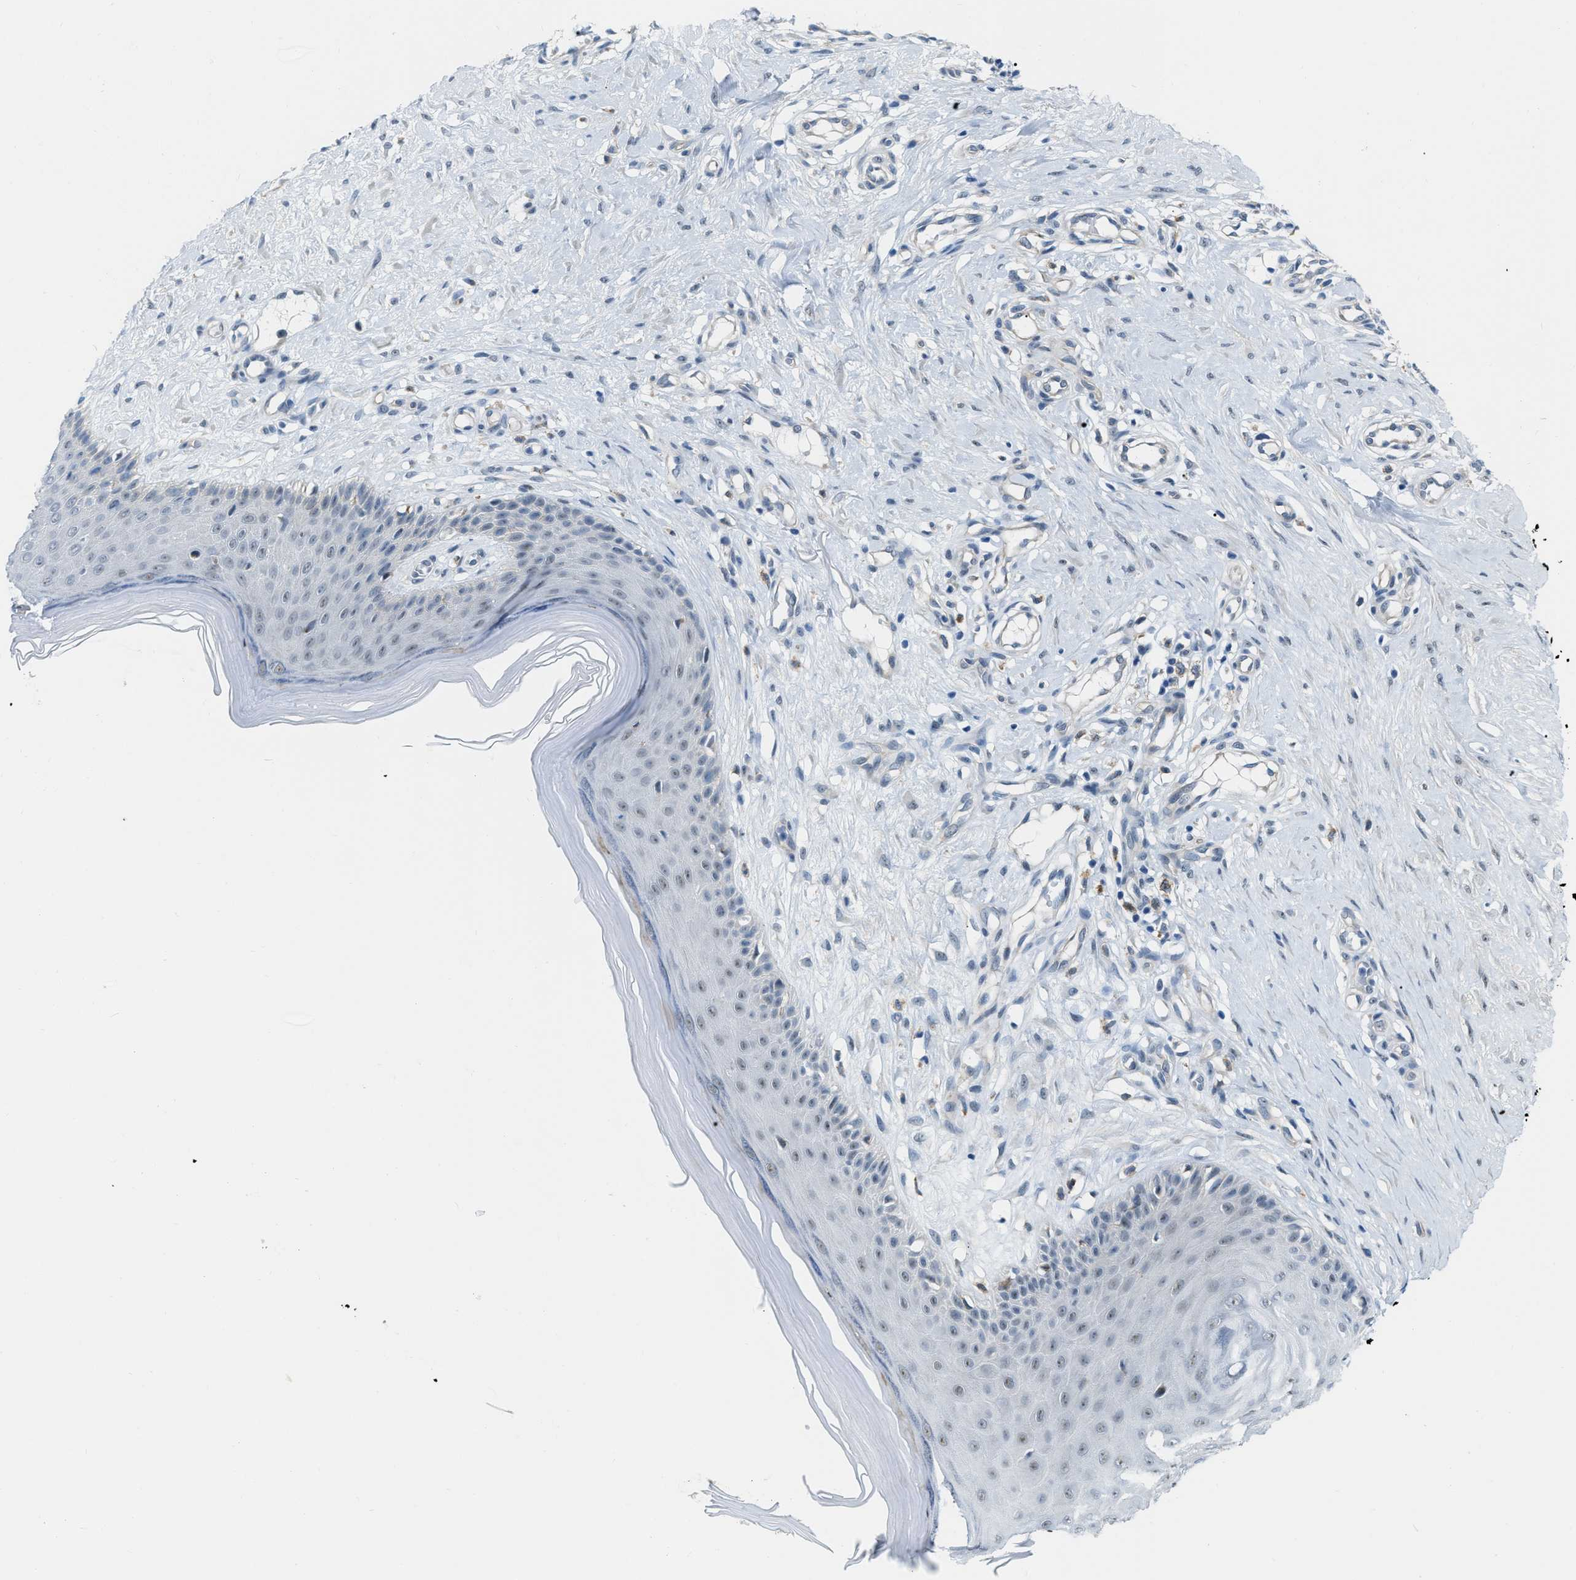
{"staining": {"intensity": "negative", "quantity": "none", "location": "none"}, "tissue": "skin", "cell_type": "Fibroblasts", "image_type": "normal", "snomed": [{"axis": "morphology", "description": "Normal tissue, NOS"}, {"axis": "topography", "description": "Skin"}], "caption": "DAB (3,3'-diaminobenzidine) immunohistochemical staining of benign skin shows no significant positivity in fibroblasts.", "gene": "PHRF1", "patient": {"sex": "male", "age": 41}}